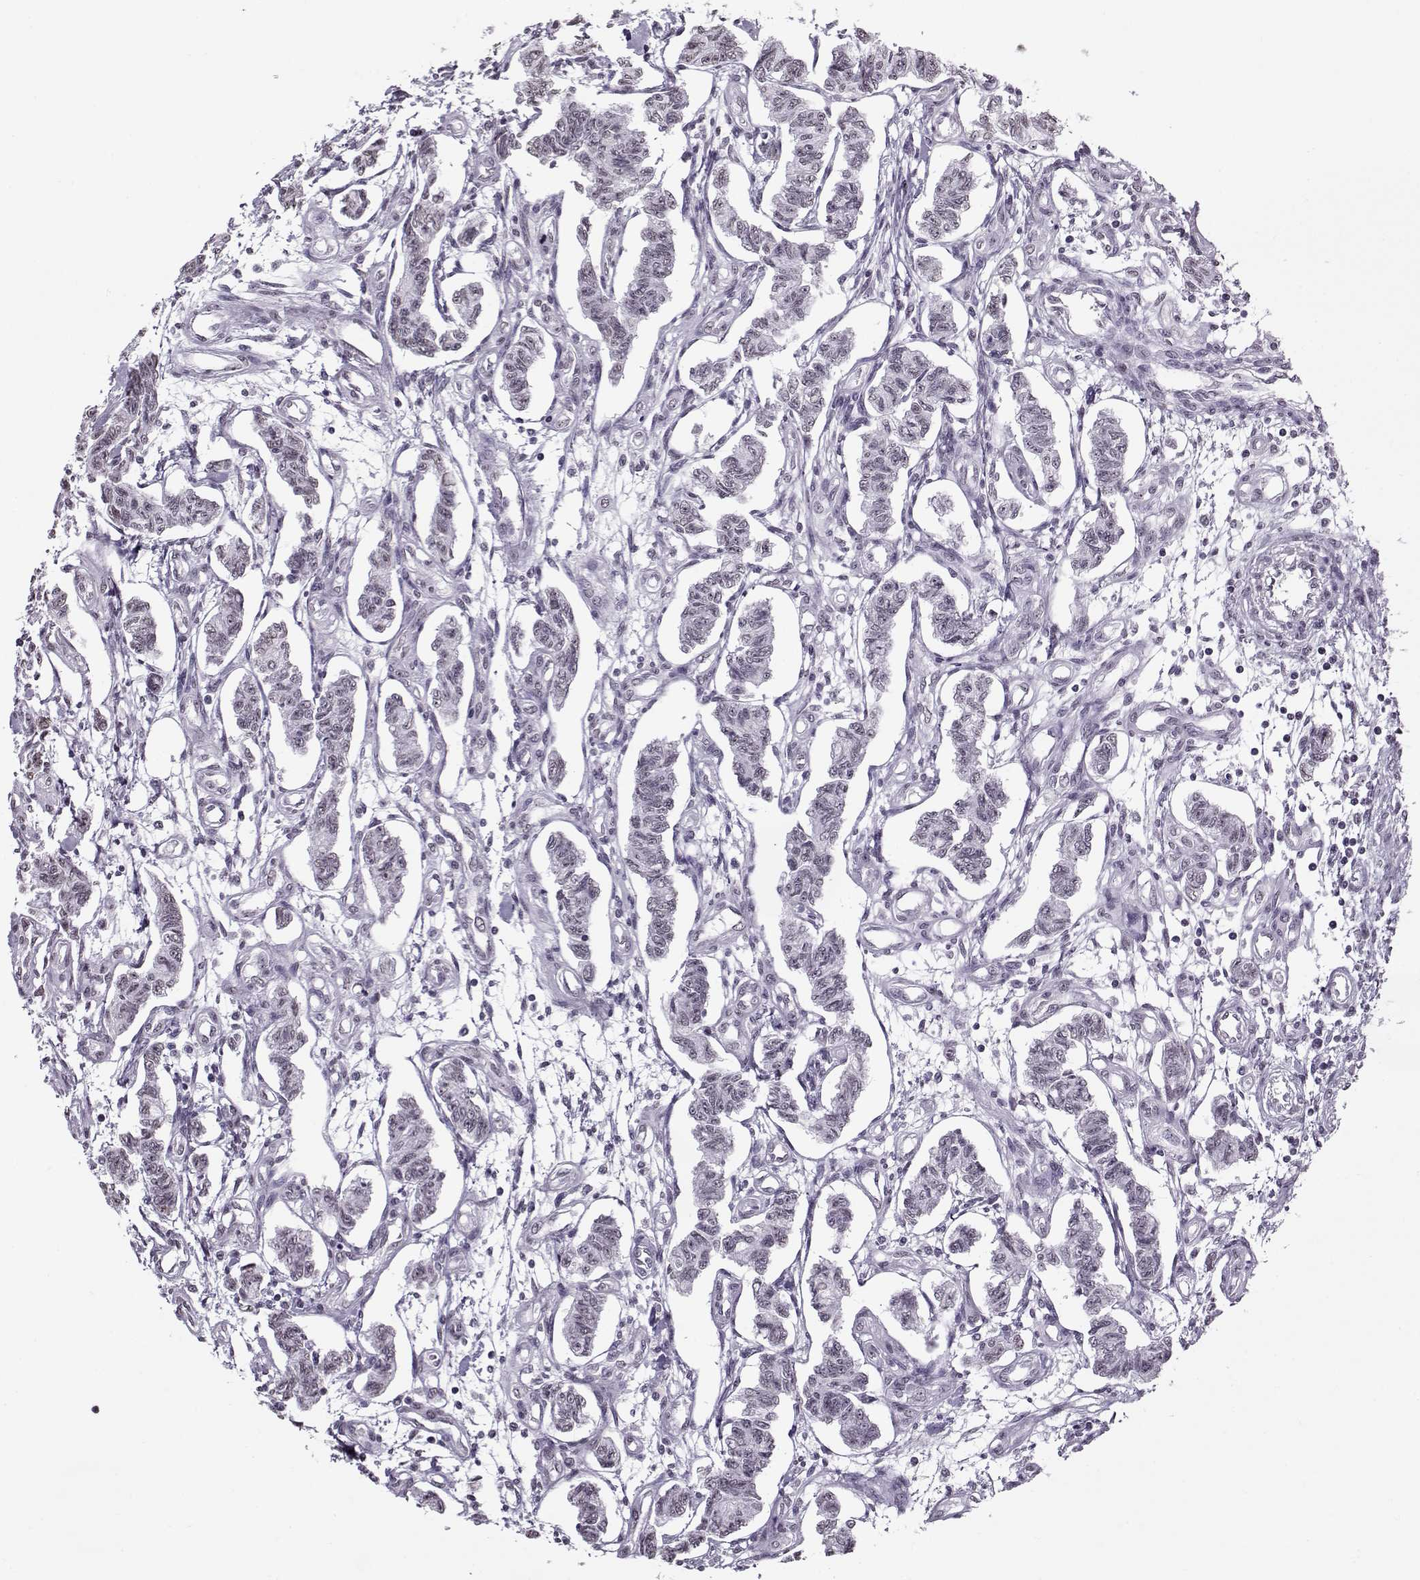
{"staining": {"intensity": "negative", "quantity": "none", "location": "none"}, "tissue": "carcinoid", "cell_type": "Tumor cells", "image_type": "cancer", "snomed": [{"axis": "morphology", "description": "Carcinoid, malignant, NOS"}, {"axis": "topography", "description": "Kidney"}], "caption": "Tumor cells are negative for protein expression in human carcinoid.", "gene": "PRMT8", "patient": {"sex": "female", "age": 41}}